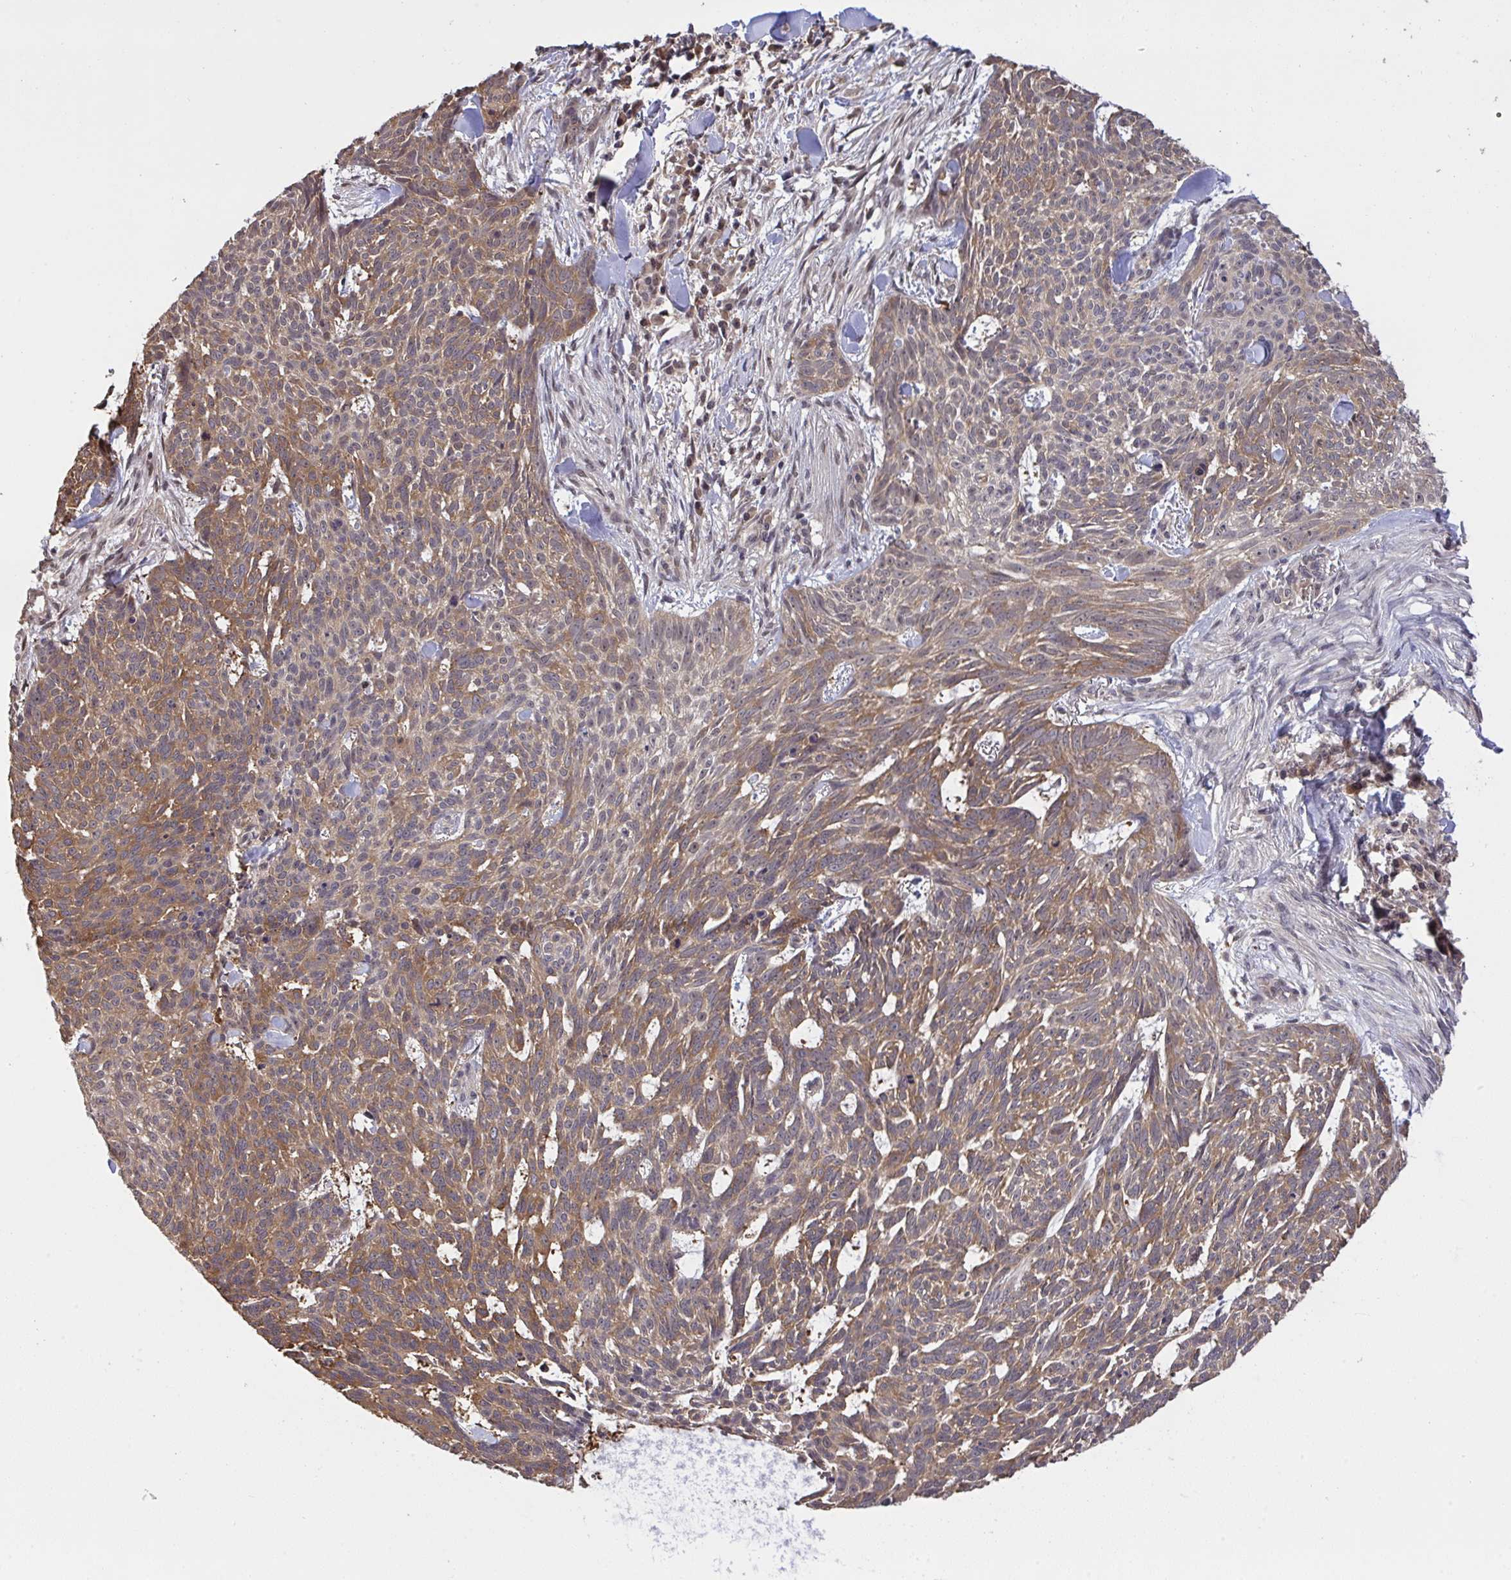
{"staining": {"intensity": "moderate", "quantity": ">75%", "location": "cytoplasmic/membranous"}, "tissue": "skin cancer", "cell_type": "Tumor cells", "image_type": "cancer", "snomed": [{"axis": "morphology", "description": "Basal cell carcinoma"}, {"axis": "topography", "description": "Skin"}], "caption": "Brown immunohistochemical staining in skin basal cell carcinoma displays moderate cytoplasmic/membranous staining in about >75% of tumor cells. (DAB IHC with brightfield microscopy, high magnification).", "gene": "C12orf57", "patient": {"sex": "female", "age": 93}}